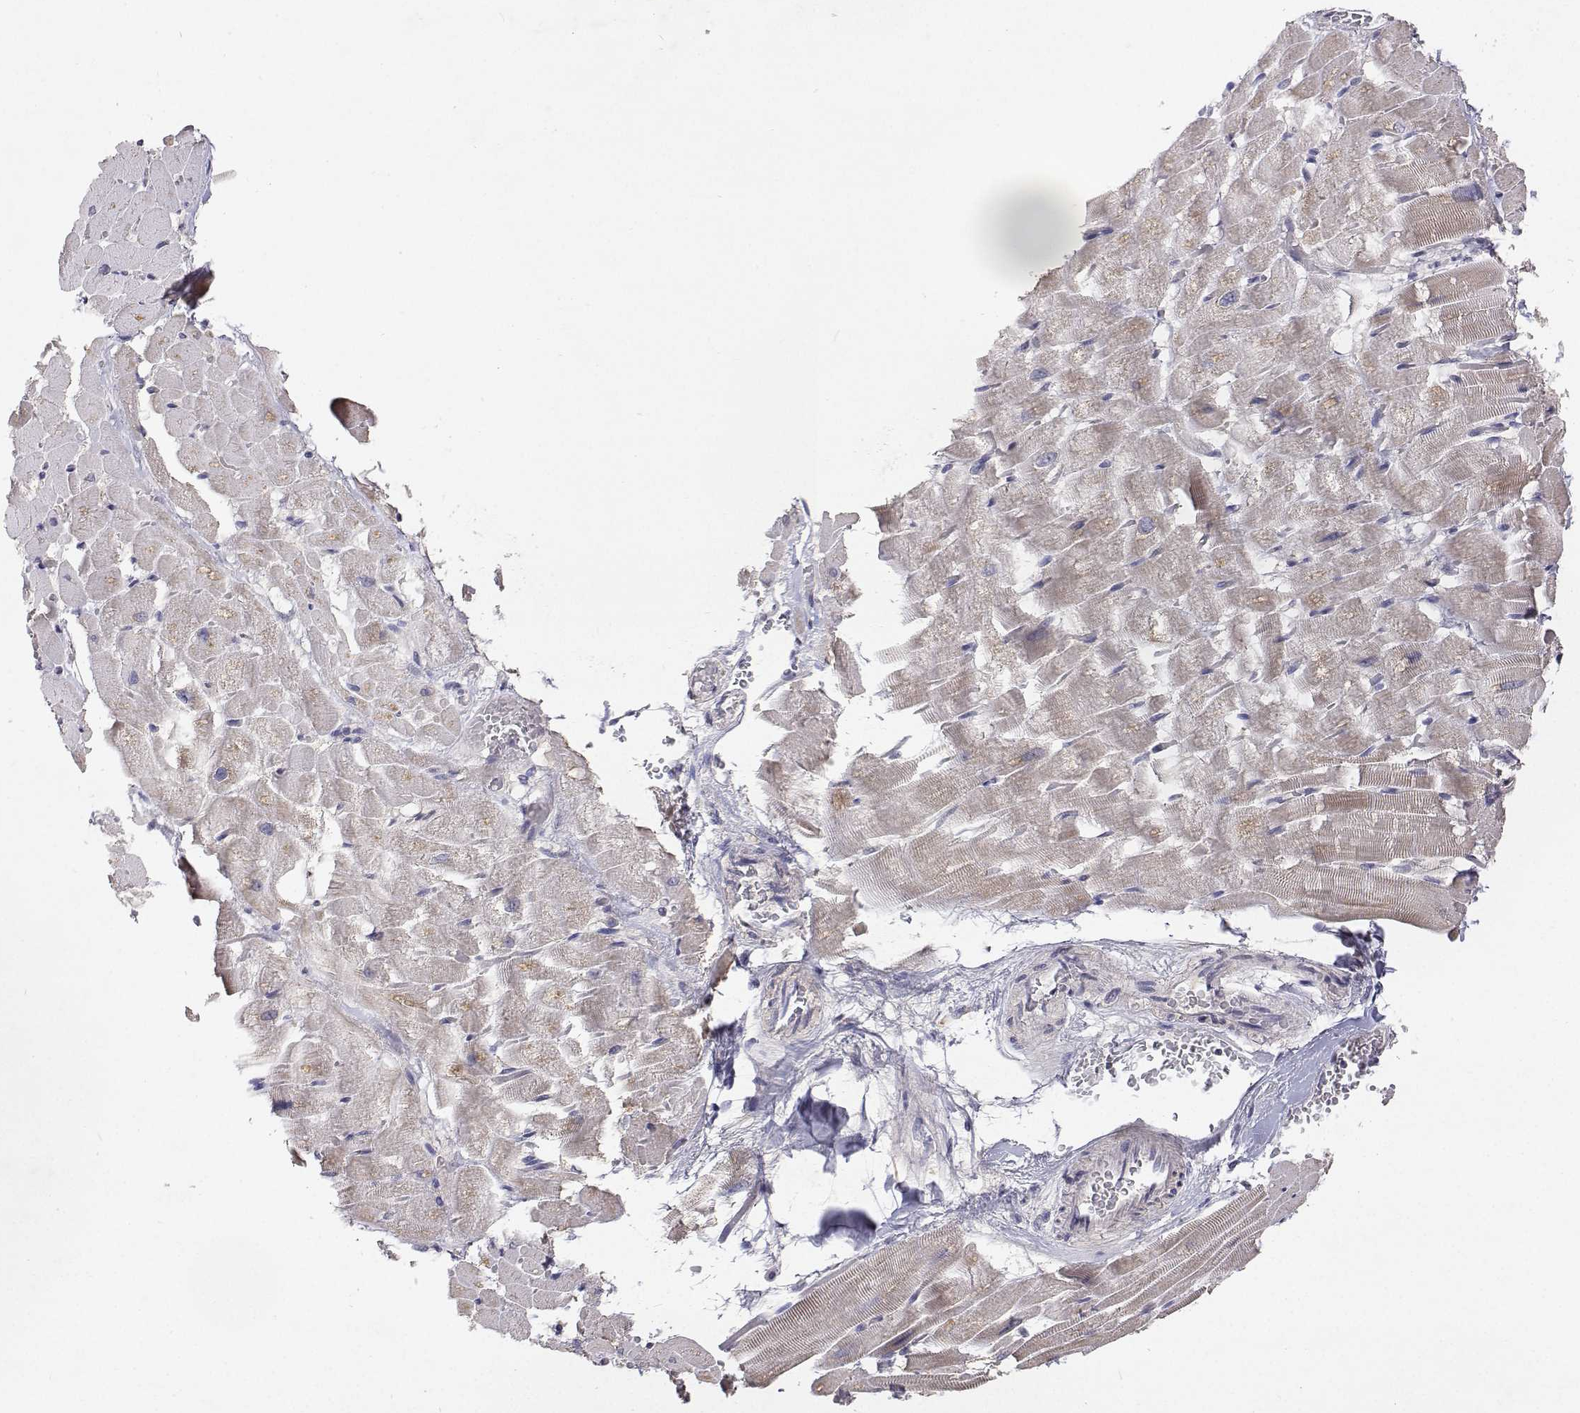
{"staining": {"intensity": "weak", "quantity": "25%-75%", "location": "cytoplasmic/membranous"}, "tissue": "heart muscle", "cell_type": "Cardiomyocytes", "image_type": "normal", "snomed": [{"axis": "morphology", "description": "Normal tissue, NOS"}, {"axis": "topography", "description": "Heart"}], "caption": "Protein expression analysis of normal human heart muscle reveals weak cytoplasmic/membranous positivity in approximately 25%-75% of cardiomyocytes.", "gene": "TRIM60", "patient": {"sex": "male", "age": 37}}